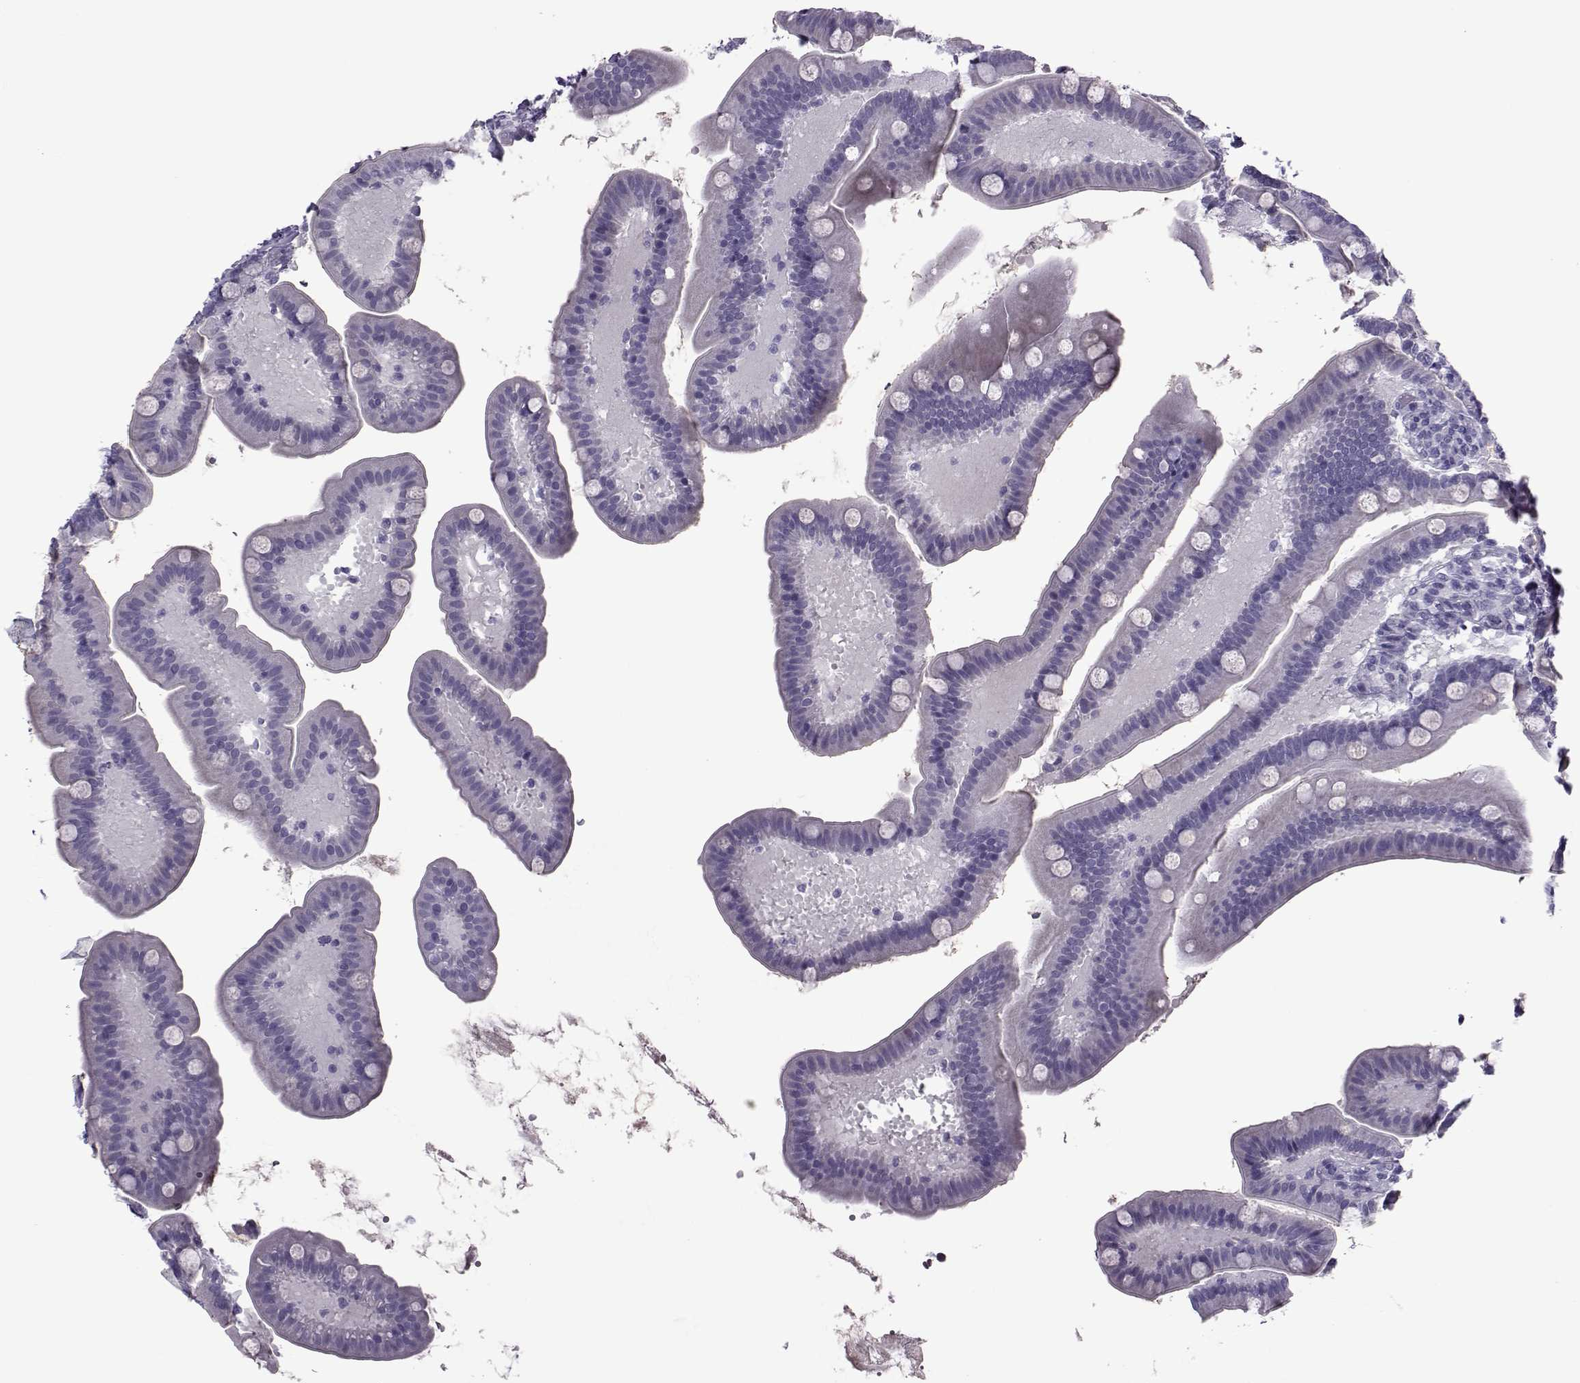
{"staining": {"intensity": "negative", "quantity": "none", "location": "none"}, "tissue": "small intestine", "cell_type": "Glandular cells", "image_type": "normal", "snomed": [{"axis": "morphology", "description": "Normal tissue, NOS"}, {"axis": "topography", "description": "Small intestine"}], "caption": "The IHC image has no significant expression in glandular cells of small intestine. (Stains: DAB immunohistochemistry with hematoxylin counter stain, Microscopy: brightfield microscopy at high magnification).", "gene": "OIP5", "patient": {"sex": "male", "age": 66}}